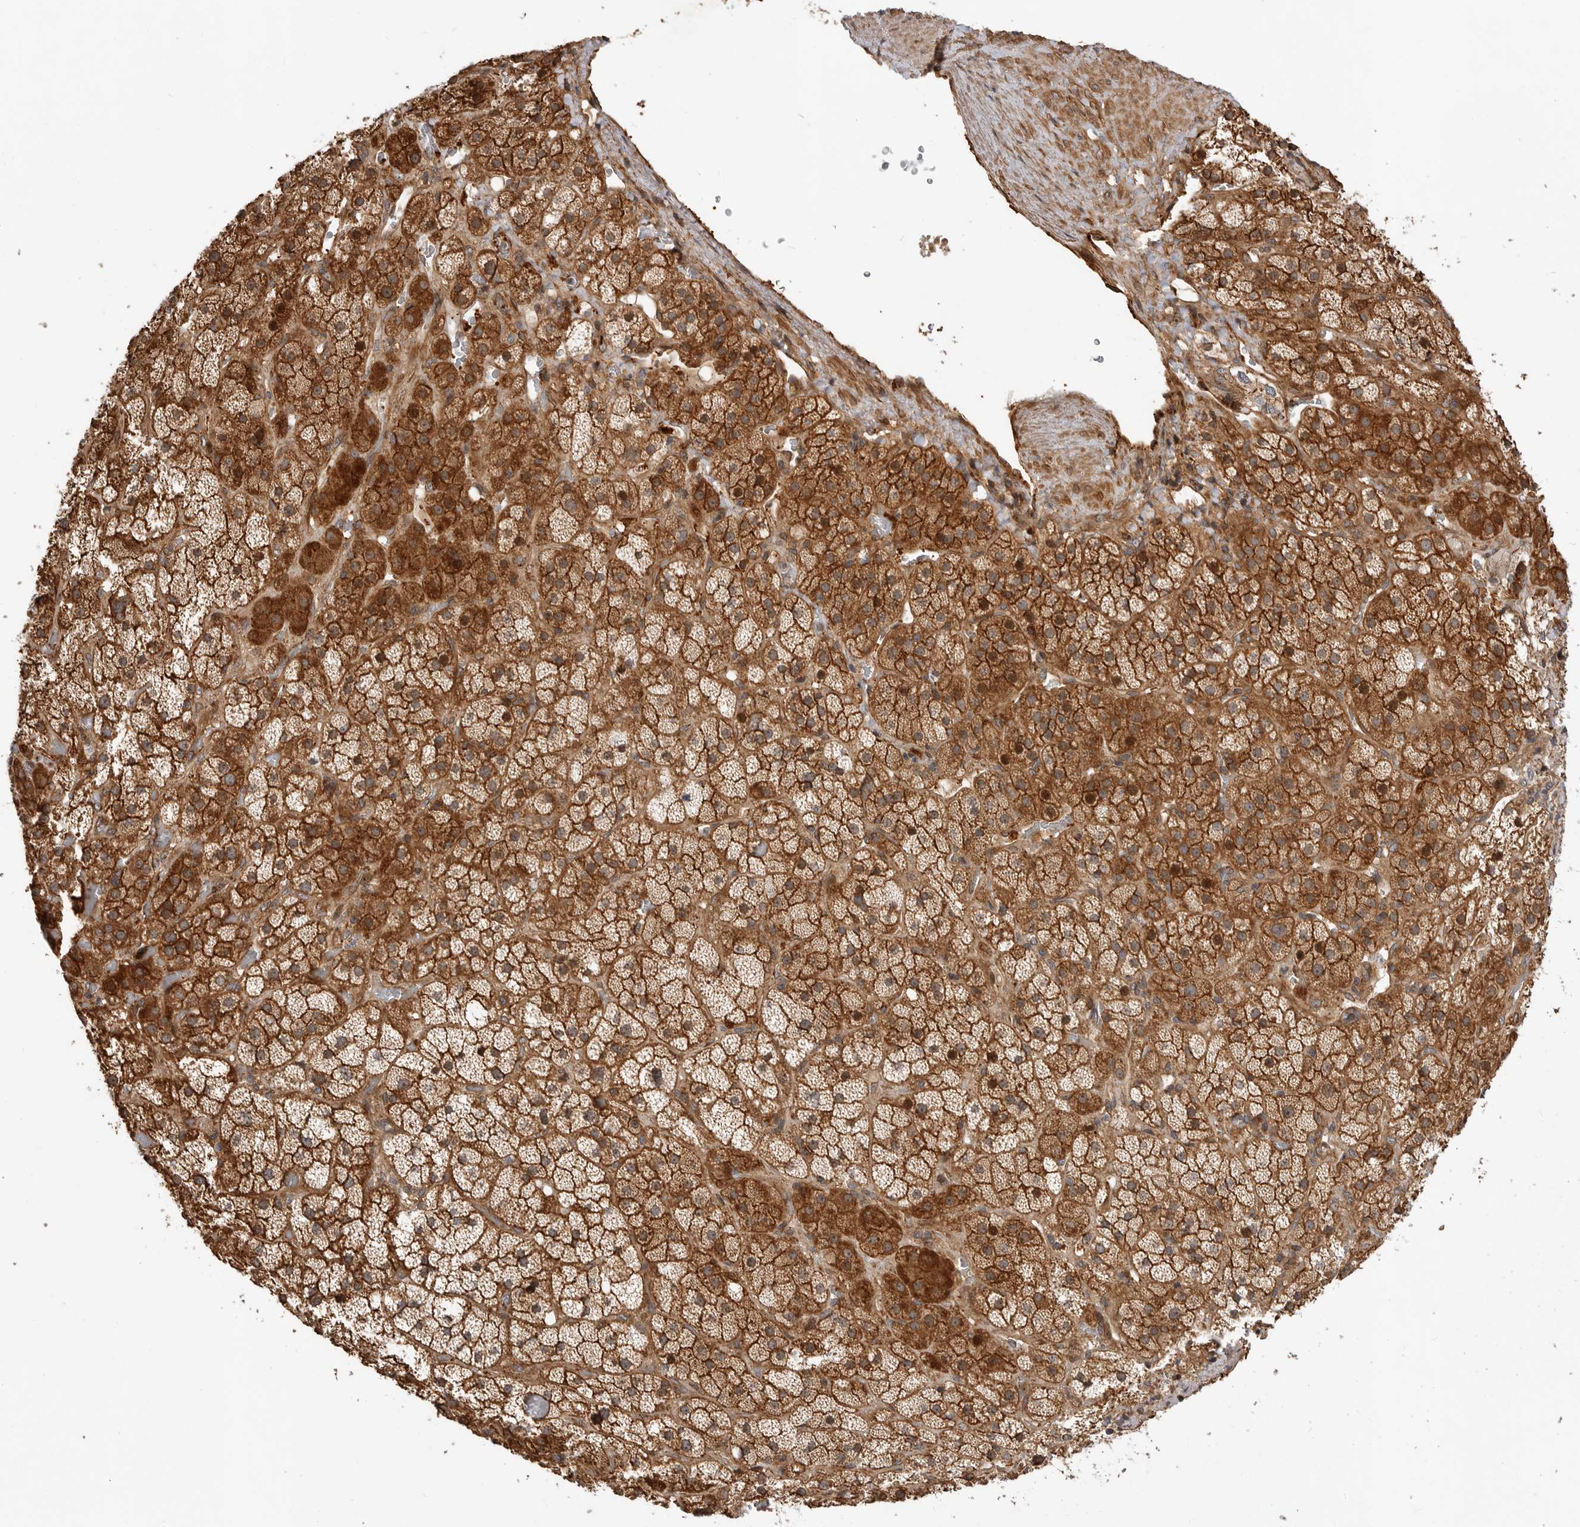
{"staining": {"intensity": "strong", "quantity": ">75%", "location": "cytoplasmic/membranous"}, "tissue": "adrenal gland", "cell_type": "Glandular cells", "image_type": "normal", "snomed": [{"axis": "morphology", "description": "Normal tissue, NOS"}, {"axis": "topography", "description": "Adrenal gland"}], "caption": "This is a micrograph of immunohistochemistry (IHC) staining of unremarkable adrenal gland, which shows strong staining in the cytoplasmic/membranous of glandular cells.", "gene": "GPATCH2", "patient": {"sex": "male", "age": 57}}